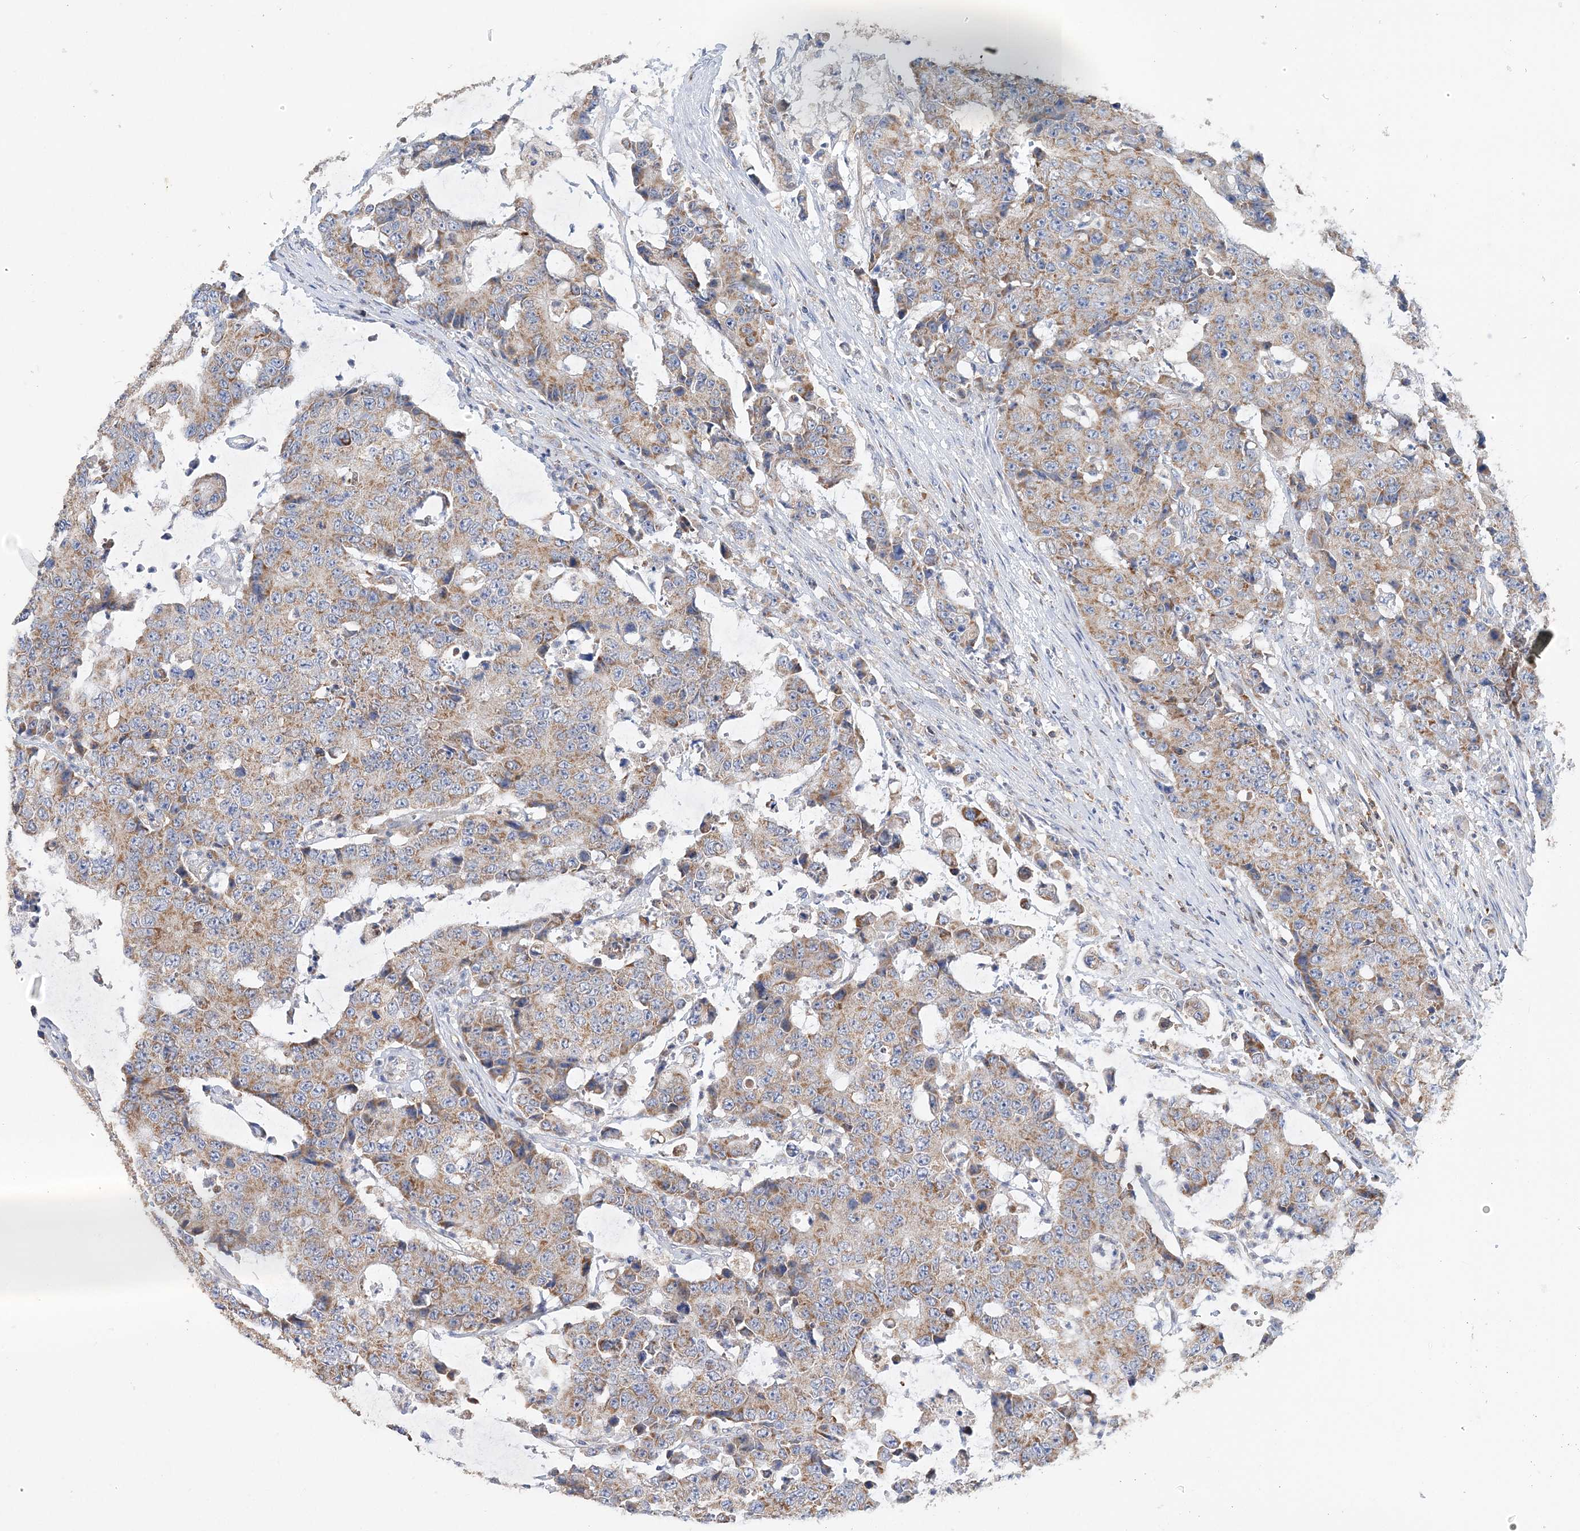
{"staining": {"intensity": "moderate", "quantity": ">75%", "location": "cytoplasmic/membranous"}, "tissue": "colorectal cancer", "cell_type": "Tumor cells", "image_type": "cancer", "snomed": [{"axis": "morphology", "description": "Adenocarcinoma, NOS"}, {"axis": "topography", "description": "Colon"}], "caption": "Immunohistochemical staining of human colorectal cancer (adenocarcinoma) exhibits moderate cytoplasmic/membranous protein expression in approximately >75% of tumor cells. (DAB (3,3'-diaminobenzidine) IHC with brightfield microscopy, high magnification).", "gene": "TTC32", "patient": {"sex": "female", "age": 86}}